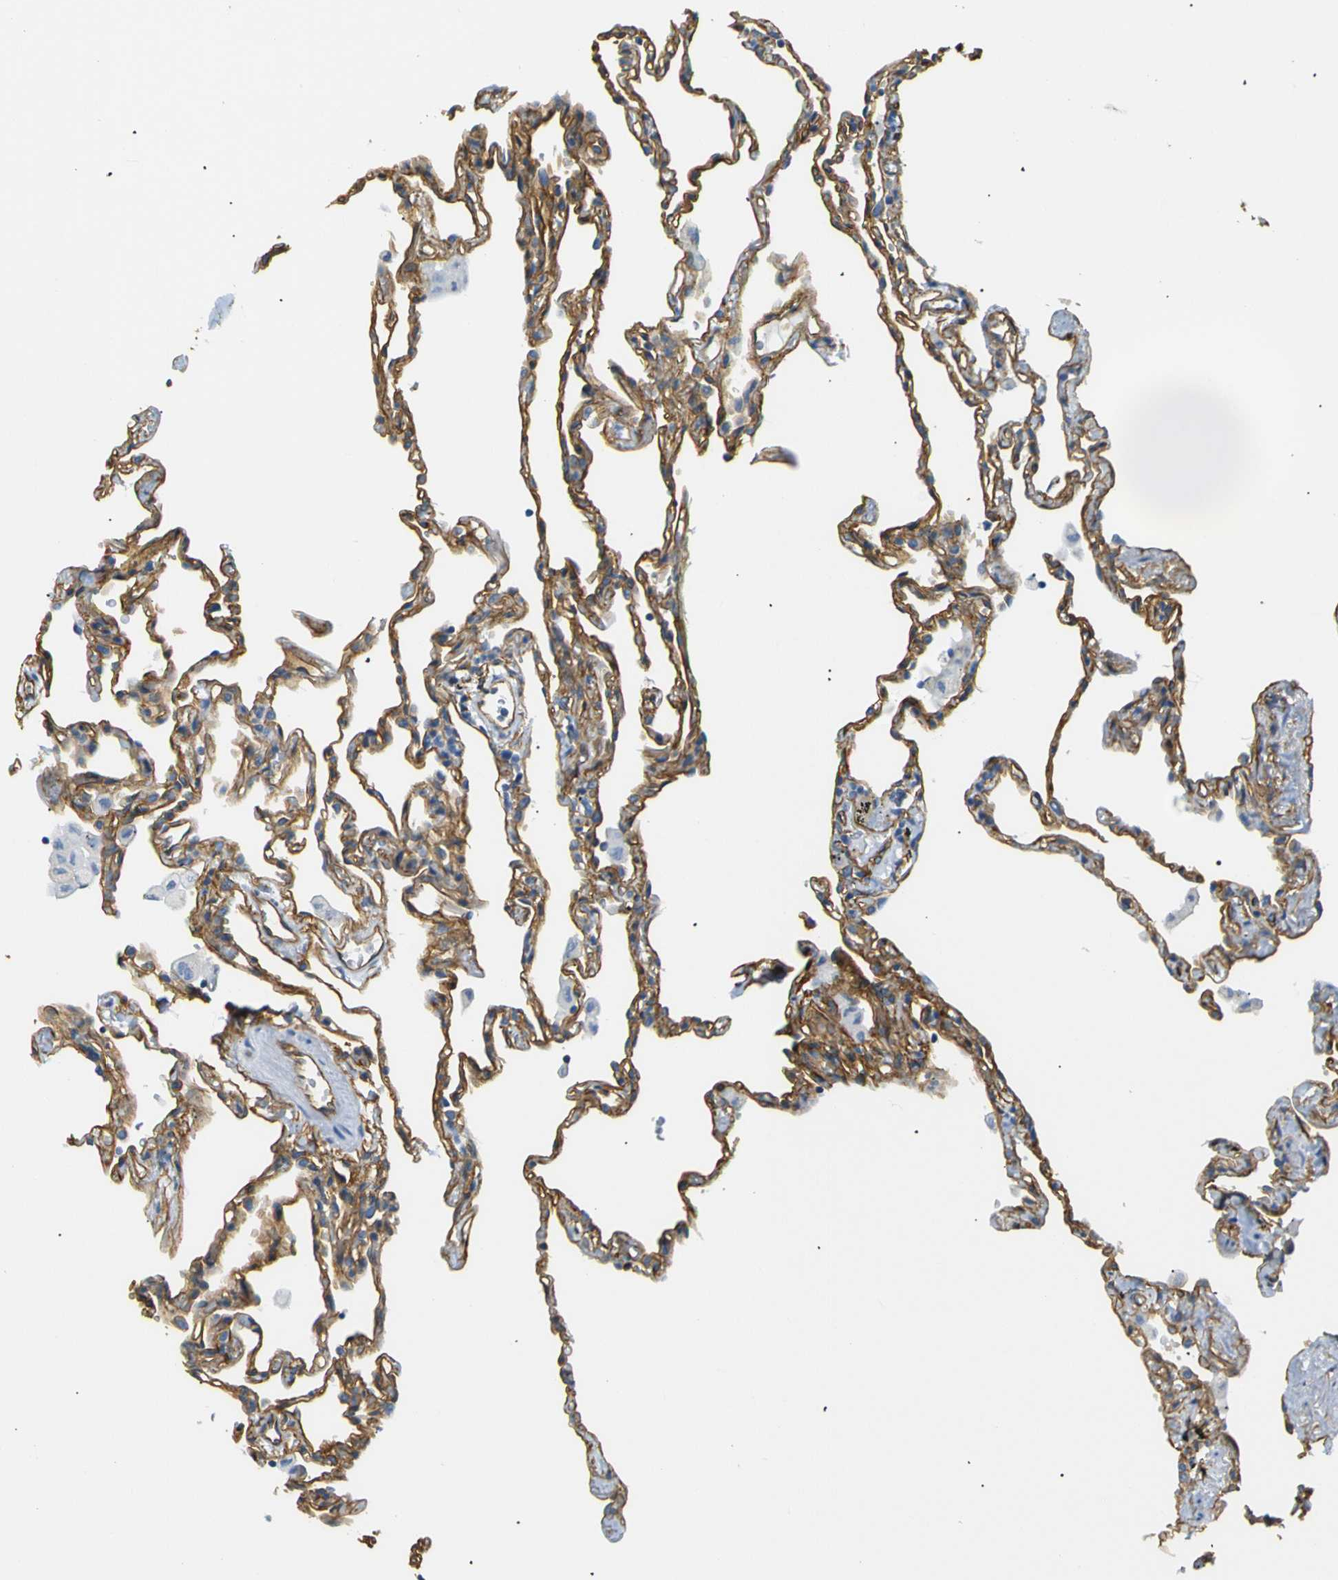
{"staining": {"intensity": "moderate", "quantity": ">75%", "location": "cytoplasmic/membranous"}, "tissue": "lung", "cell_type": "Alveolar cells", "image_type": "normal", "snomed": [{"axis": "morphology", "description": "Normal tissue, NOS"}, {"axis": "topography", "description": "Lung"}], "caption": "IHC (DAB (3,3'-diaminobenzidine)) staining of benign human lung reveals moderate cytoplasmic/membranous protein staining in approximately >75% of alveolar cells.", "gene": "SPTBN1", "patient": {"sex": "male", "age": 59}}